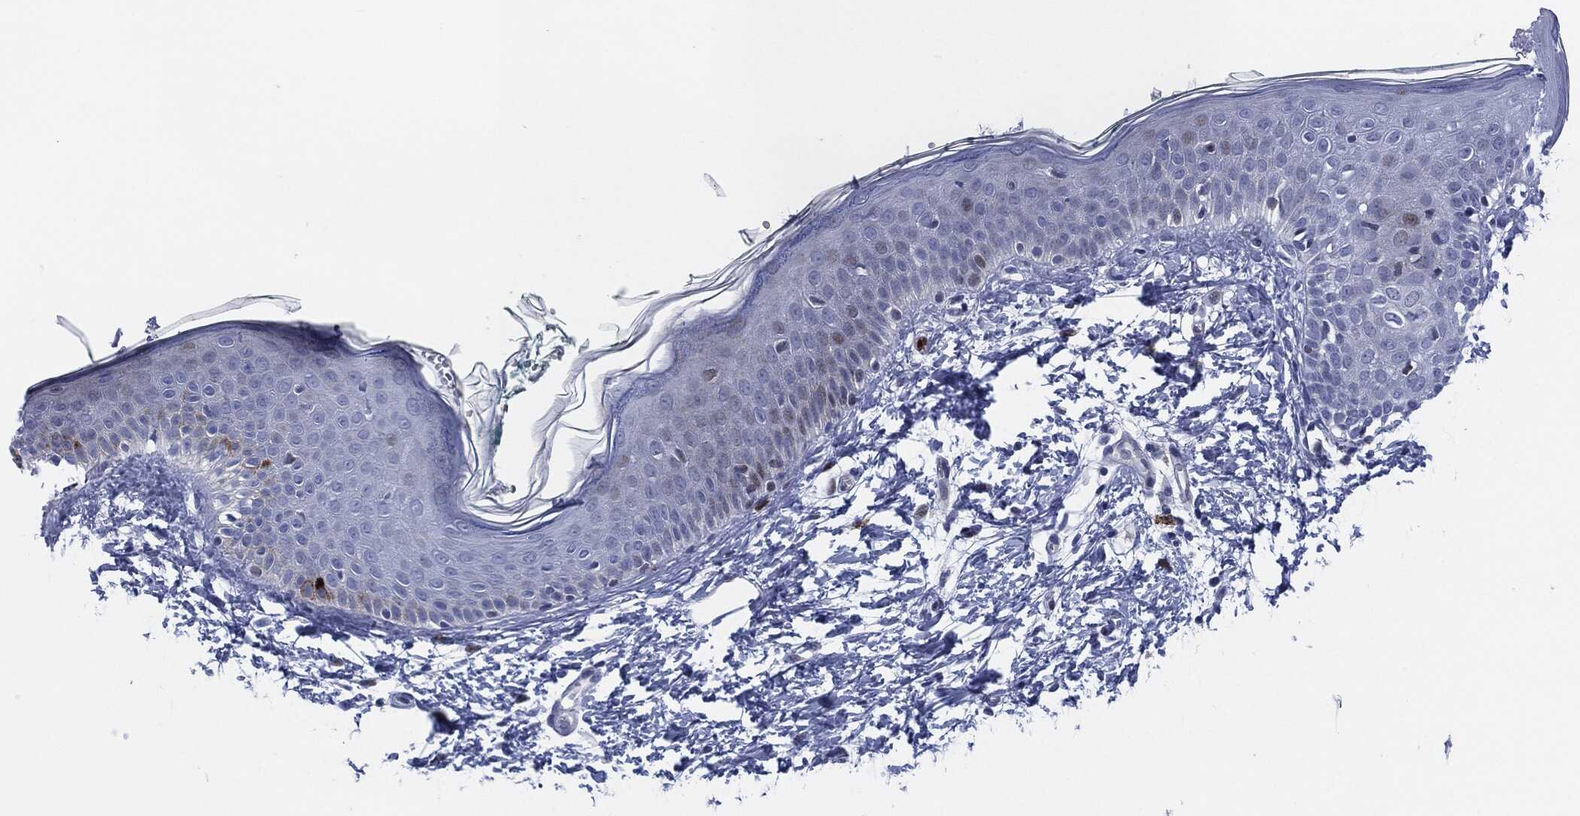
{"staining": {"intensity": "negative", "quantity": "none", "location": "none"}, "tissue": "skin", "cell_type": "Fibroblasts", "image_type": "normal", "snomed": [{"axis": "morphology", "description": "Normal tissue, NOS"}, {"axis": "morphology", "description": "Basal cell carcinoma"}, {"axis": "topography", "description": "Skin"}], "caption": "Immunohistochemistry (IHC) photomicrograph of unremarkable skin: skin stained with DAB displays no significant protein expression in fibroblasts. (DAB immunohistochemistry (IHC), high magnification).", "gene": "MPO", "patient": {"sex": "male", "age": 33}}